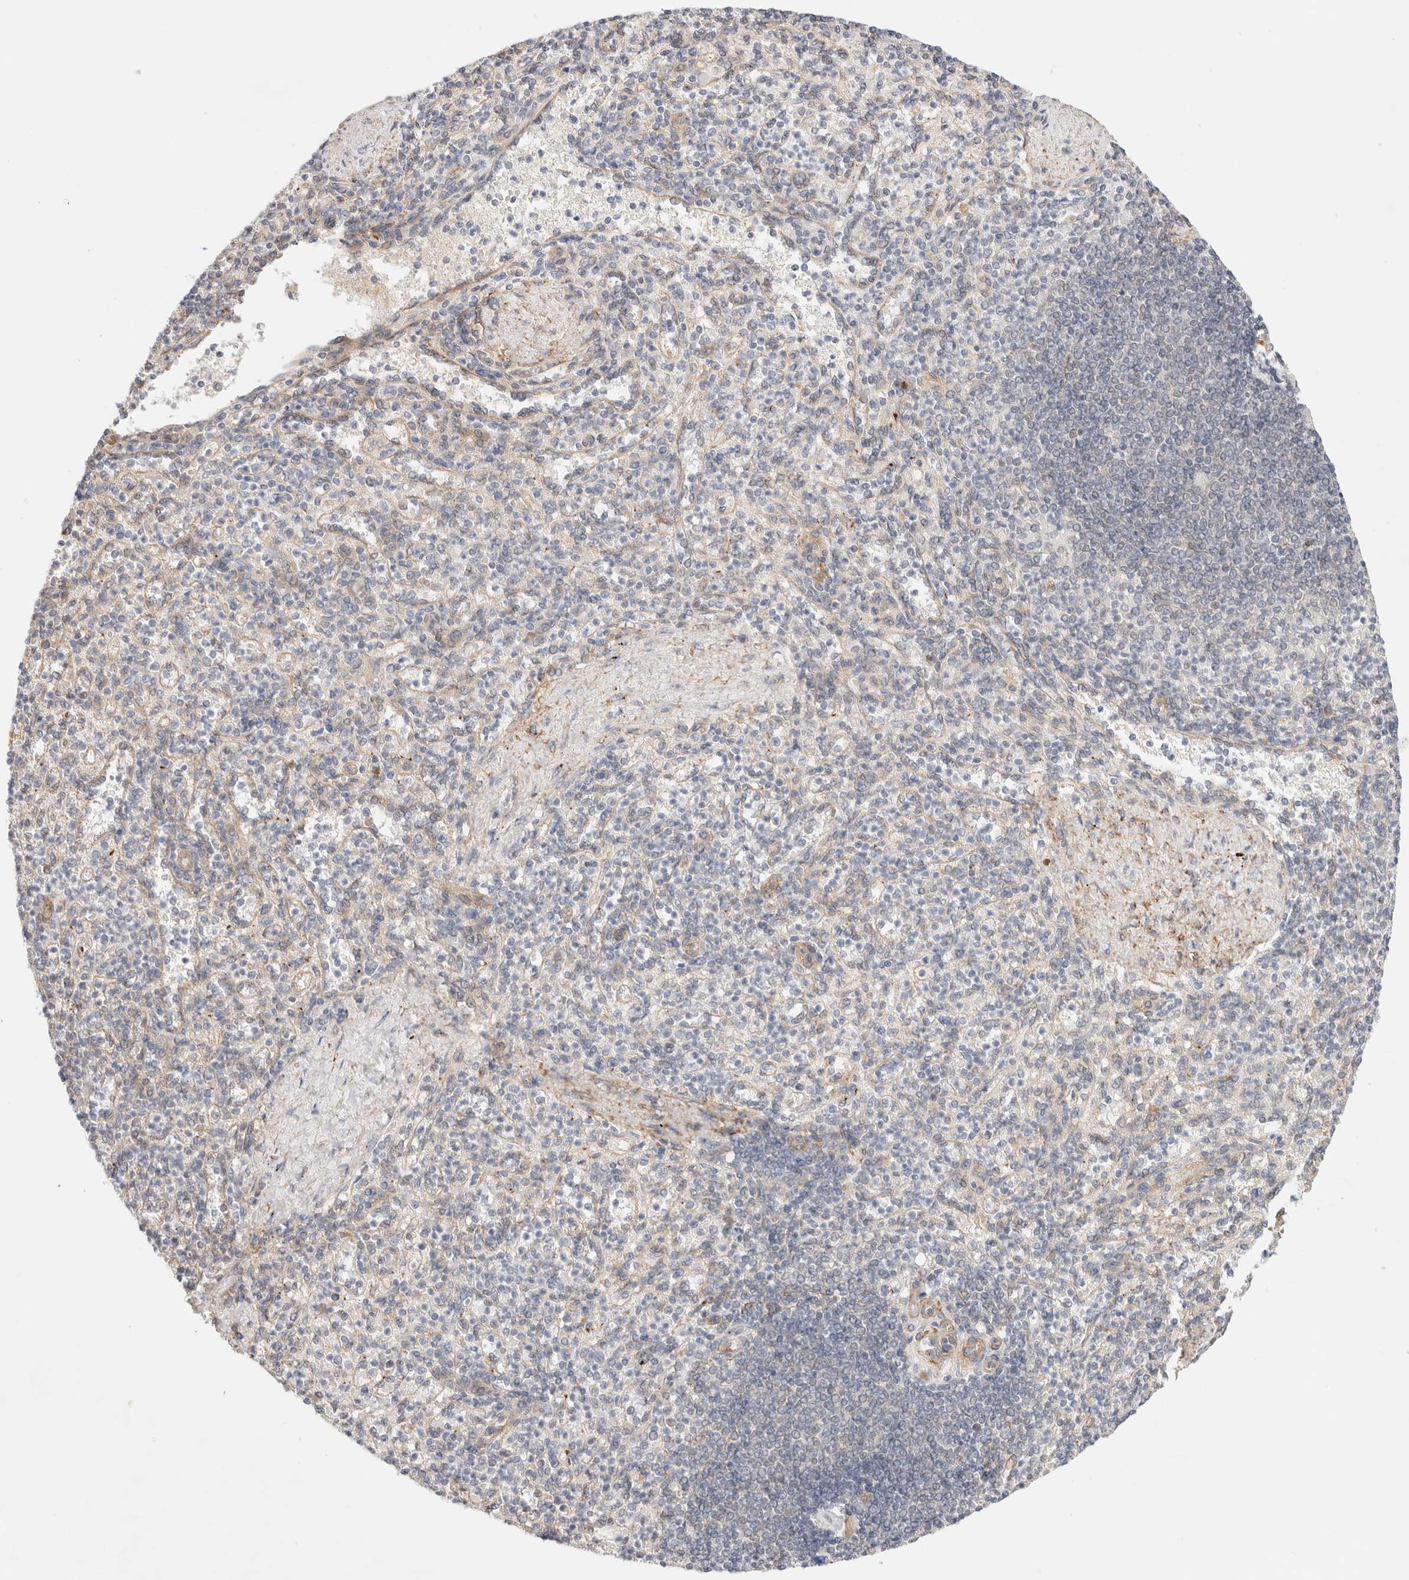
{"staining": {"intensity": "negative", "quantity": "none", "location": "none"}, "tissue": "spleen", "cell_type": "Cells in red pulp", "image_type": "normal", "snomed": [{"axis": "morphology", "description": "Normal tissue, NOS"}, {"axis": "topography", "description": "Spleen"}], "caption": "Immunohistochemistry micrograph of normal spleen: human spleen stained with DAB displays no significant protein expression in cells in red pulp. (IHC, brightfield microscopy, high magnification).", "gene": "RRP15", "patient": {"sex": "female", "age": 74}}